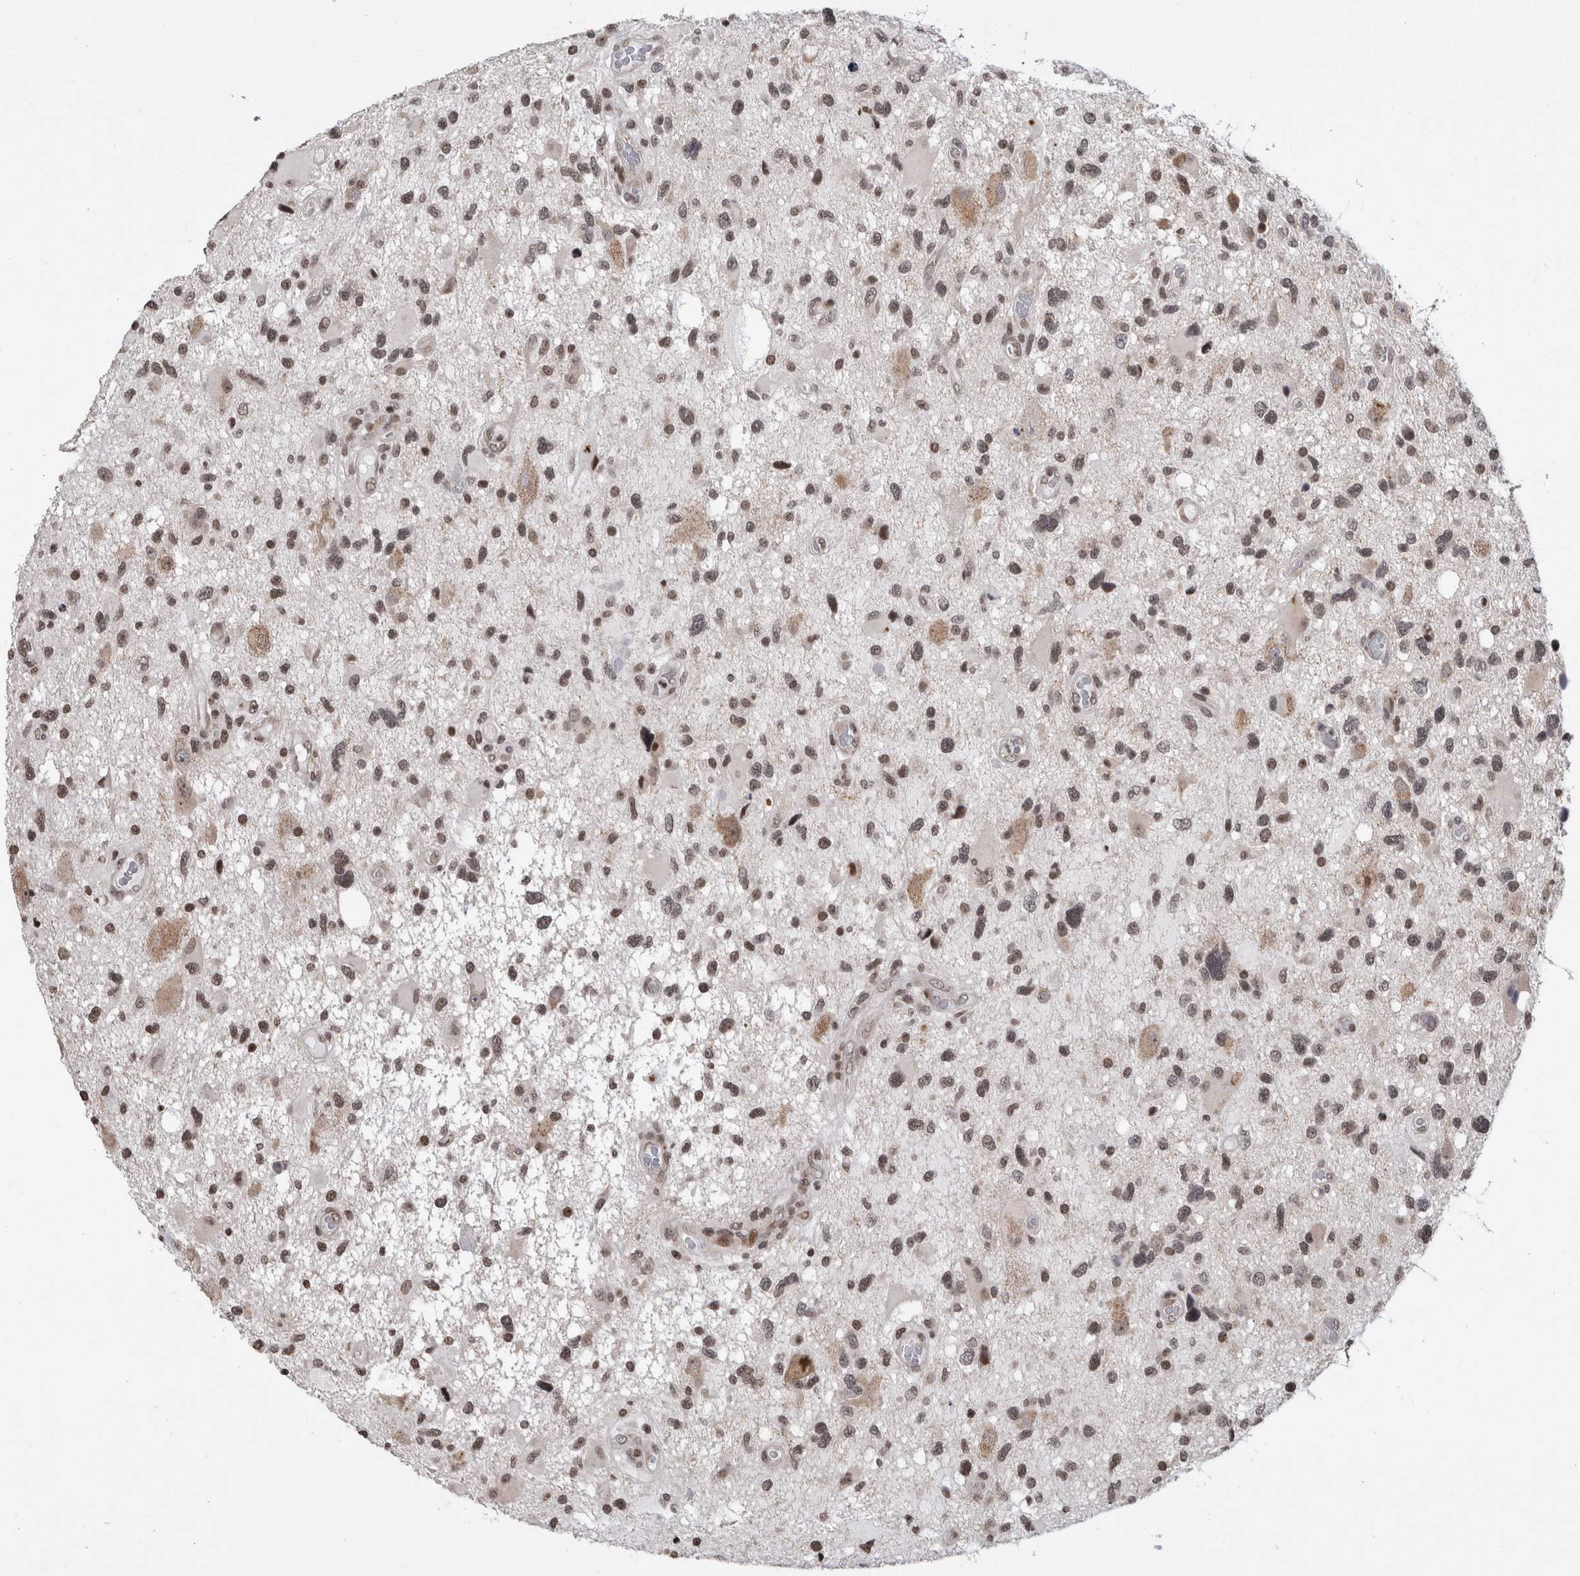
{"staining": {"intensity": "weak", "quantity": "25%-75%", "location": "nuclear"}, "tissue": "glioma", "cell_type": "Tumor cells", "image_type": "cancer", "snomed": [{"axis": "morphology", "description": "Glioma, malignant, High grade"}, {"axis": "topography", "description": "Brain"}], "caption": "Brown immunohistochemical staining in human malignant high-grade glioma shows weak nuclear positivity in approximately 25%-75% of tumor cells.", "gene": "ZBTB11", "patient": {"sex": "male", "age": 33}}